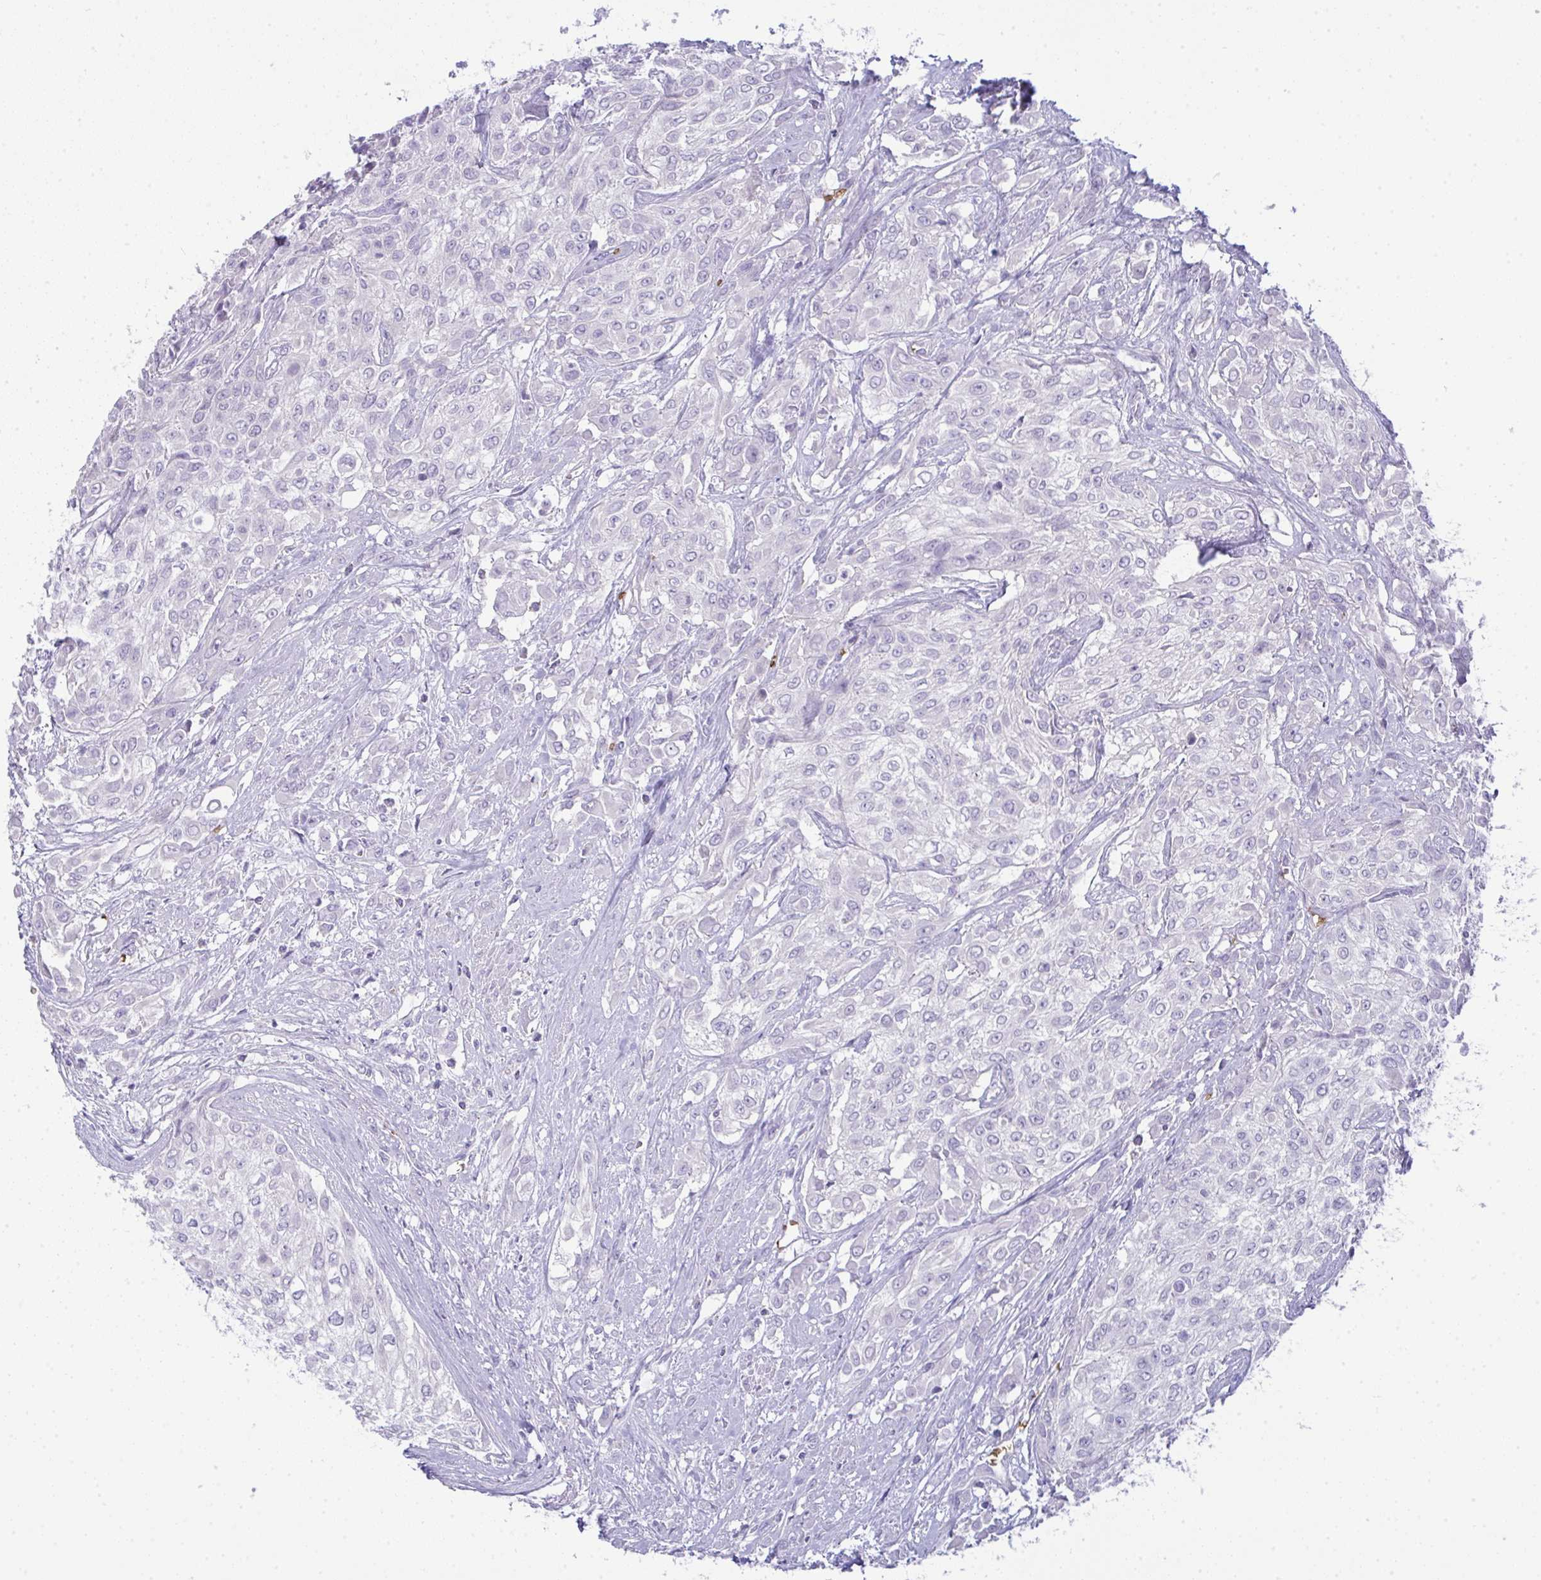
{"staining": {"intensity": "negative", "quantity": "none", "location": "none"}, "tissue": "urothelial cancer", "cell_type": "Tumor cells", "image_type": "cancer", "snomed": [{"axis": "morphology", "description": "Urothelial carcinoma, High grade"}, {"axis": "topography", "description": "Urinary bladder"}], "caption": "Immunohistochemistry (IHC) of high-grade urothelial carcinoma shows no staining in tumor cells.", "gene": "SPTB", "patient": {"sex": "male", "age": 57}}